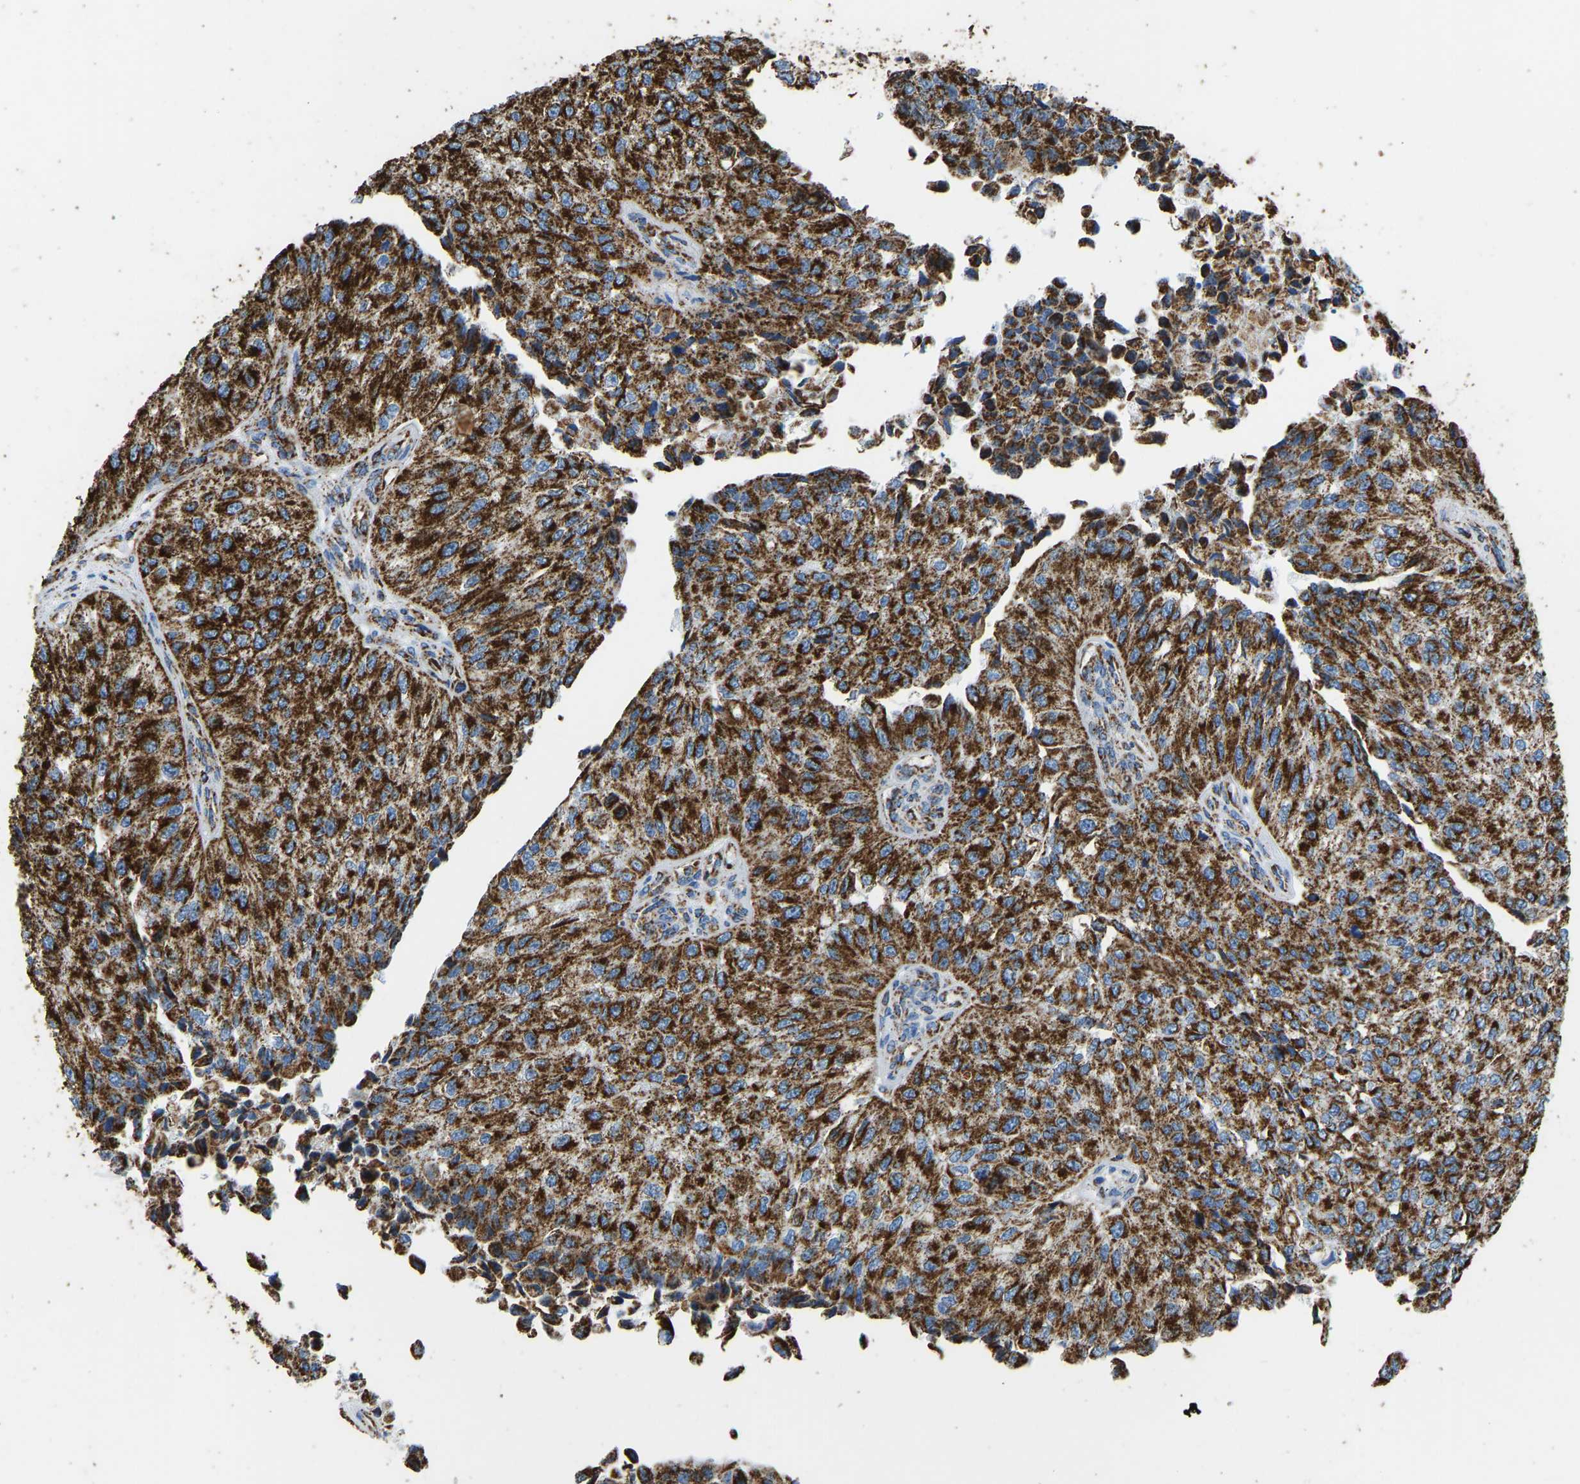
{"staining": {"intensity": "strong", "quantity": ">75%", "location": "cytoplasmic/membranous"}, "tissue": "urothelial cancer", "cell_type": "Tumor cells", "image_type": "cancer", "snomed": [{"axis": "morphology", "description": "Urothelial carcinoma, High grade"}, {"axis": "topography", "description": "Kidney"}, {"axis": "topography", "description": "Urinary bladder"}], "caption": "Protein expression analysis of high-grade urothelial carcinoma shows strong cytoplasmic/membranous expression in approximately >75% of tumor cells.", "gene": "IRX6", "patient": {"sex": "male", "age": 77}}